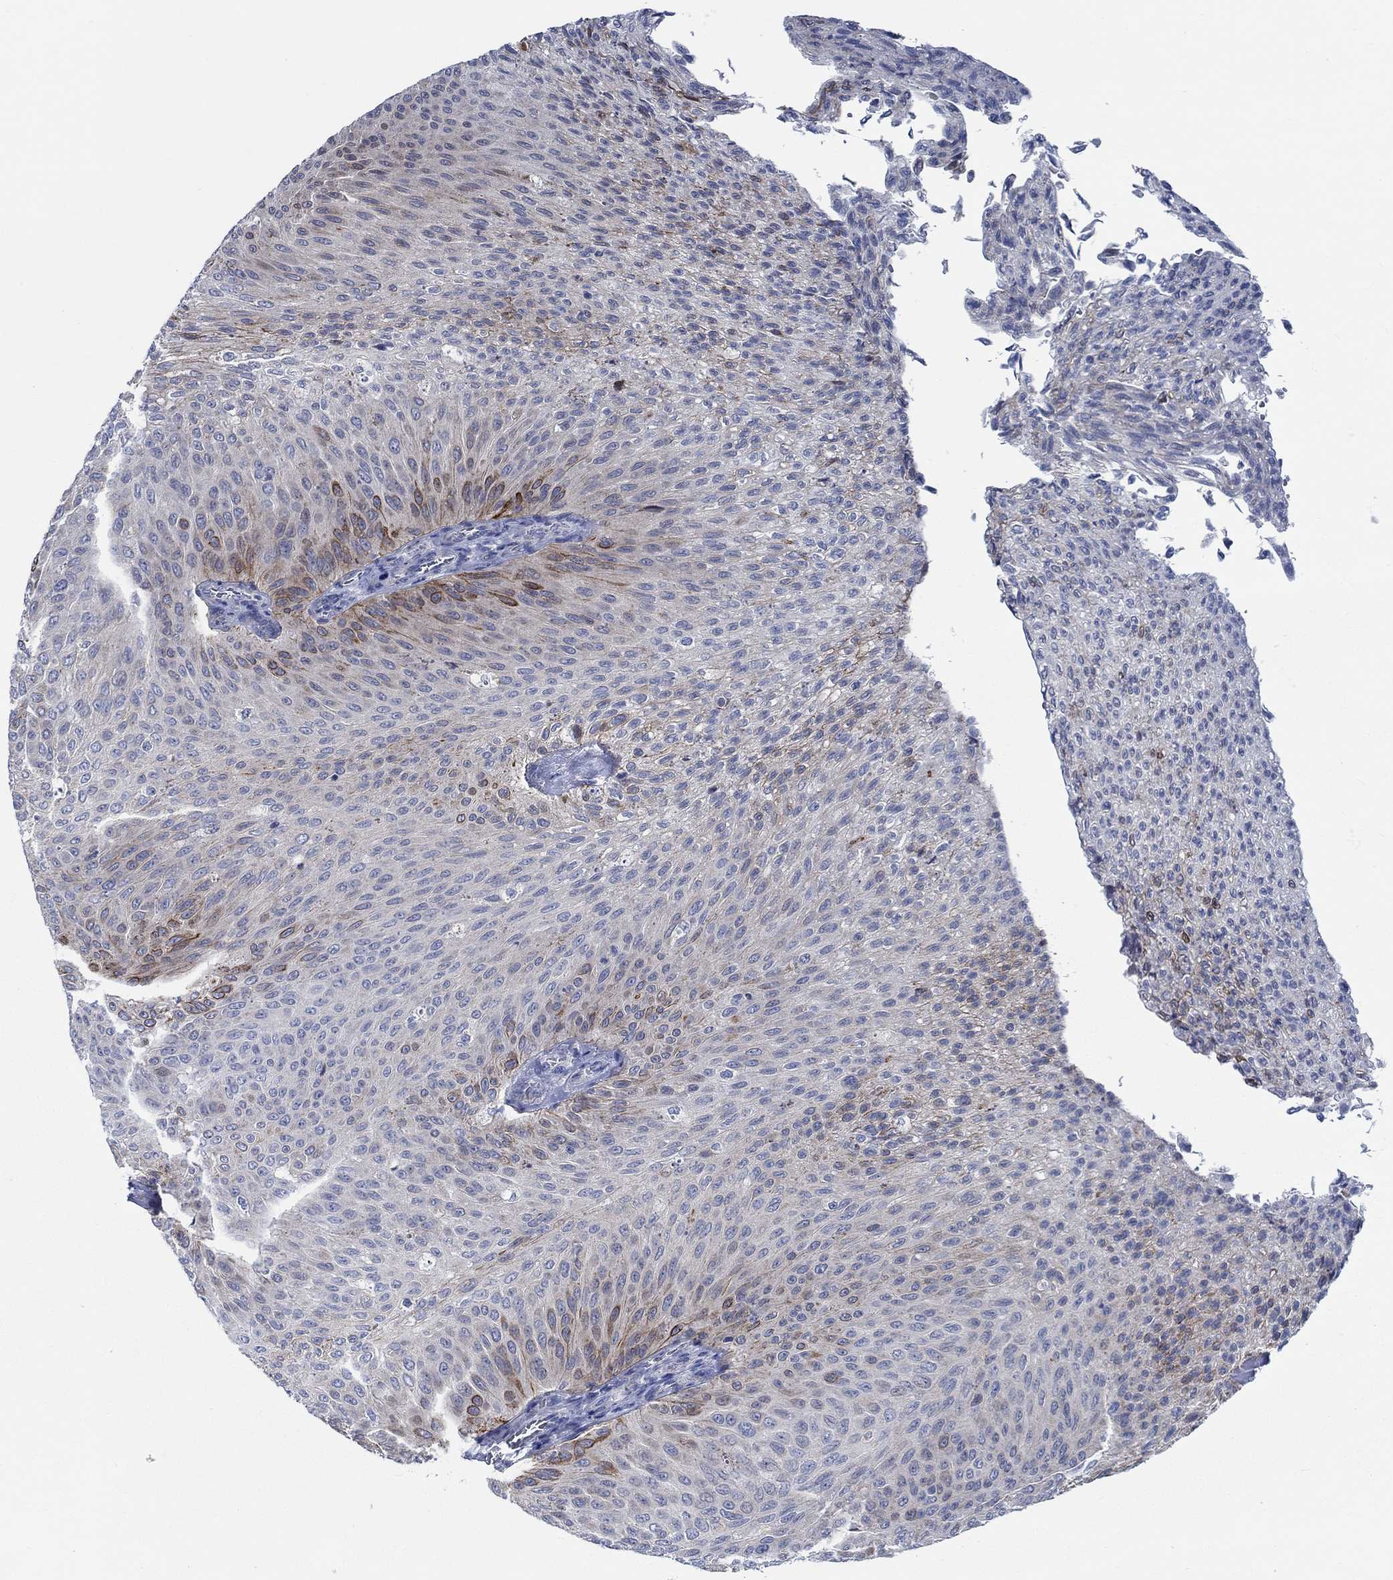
{"staining": {"intensity": "moderate", "quantity": "<25%", "location": "cytoplasmic/membranous"}, "tissue": "urothelial cancer", "cell_type": "Tumor cells", "image_type": "cancer", "snomed": [{"axis": "morphology", "description": "Urothelial carcinoma, Low grade"}, {"axis": "topography", "description": "Ureter, NOS"}, {"axis": "topography", "description": "Urinary bladder"}], "caption": "Moderate cytoplasmic/membranous protein positivity is identified in approximately <25% of tumor cells in low-grade urothelial carcinoma.", "gene": "SVEP1", "patient": {"sex": "male", "age": 78}}